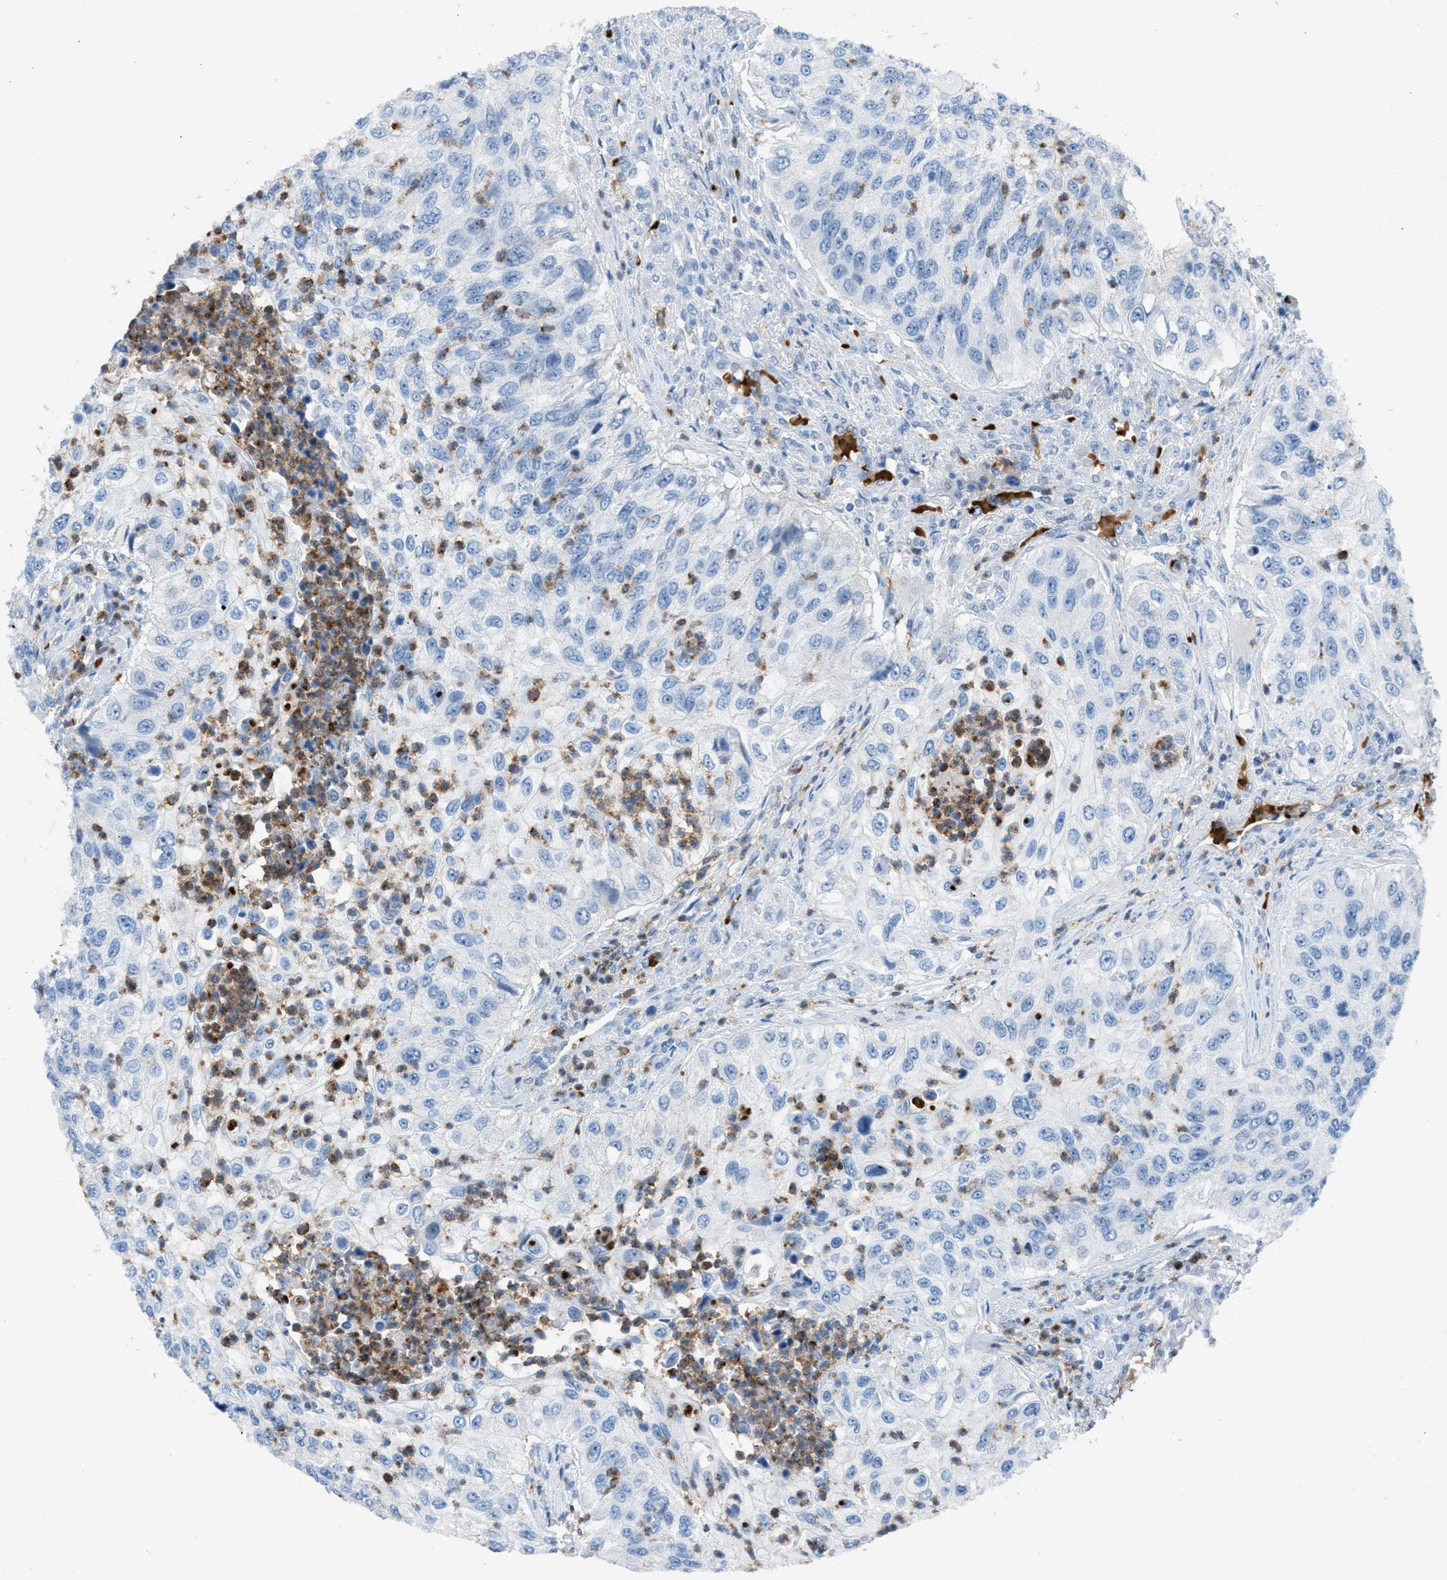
{"staining": {"intensity": "negative", "quantity": "none", "location": "none"}, "tissue": "urothelial cancer", "cell_type": "Tumor cells", "image_type": "cancer", "snomed": [{"axis": "morphology", "description": "Urothelial carcinoma, High grade"}, {"axis": "topography", "description": "Urinary bladder"}], "caption": "Immunohistochemical staining of high-grade urothelial carcinoma demonstrates no significant positivity in tumor cells.", "gene": "CFAP77", "patient": {"sex": "female", "age": 60}}